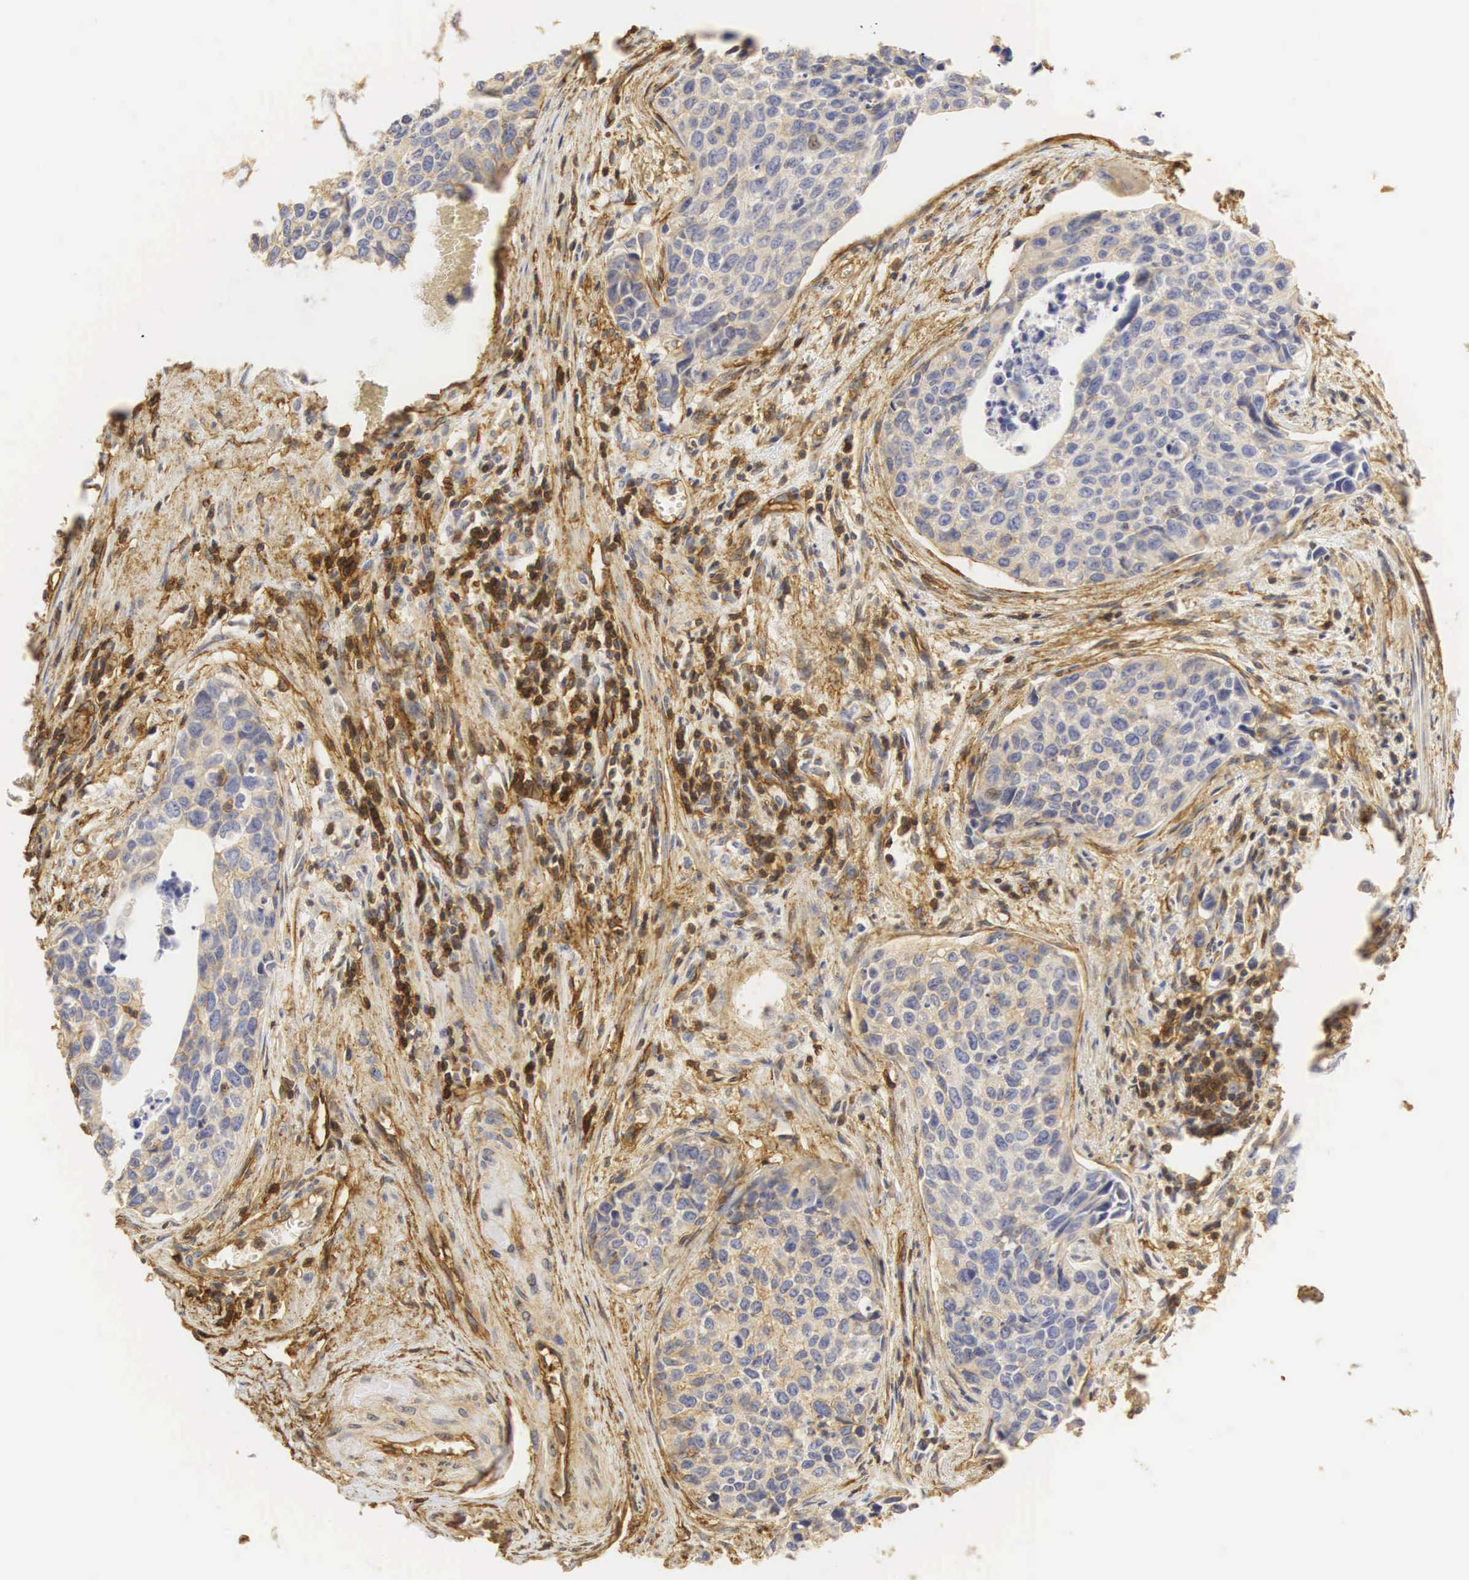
{"staining": {"intensity": "weak", "quantity": "<25%", "location": "cytoplasmic/membranous"}, "tissue": "urothelial cancer", "cell_type": "Tumor cells", "image_type": "cancer", "snomed": [{"axis": "morphology", "description": "Urothelial carcinoma, High grade"}, {"axis": "topography", "description": "Urinary bladder"}], "caption": "Tumor cells show no significant positivity in urothelial cancer. (IHC, brightfield microscopy, high magnification).", "gene": "CD99", "patient": {"sex": "male", "age": 81}}